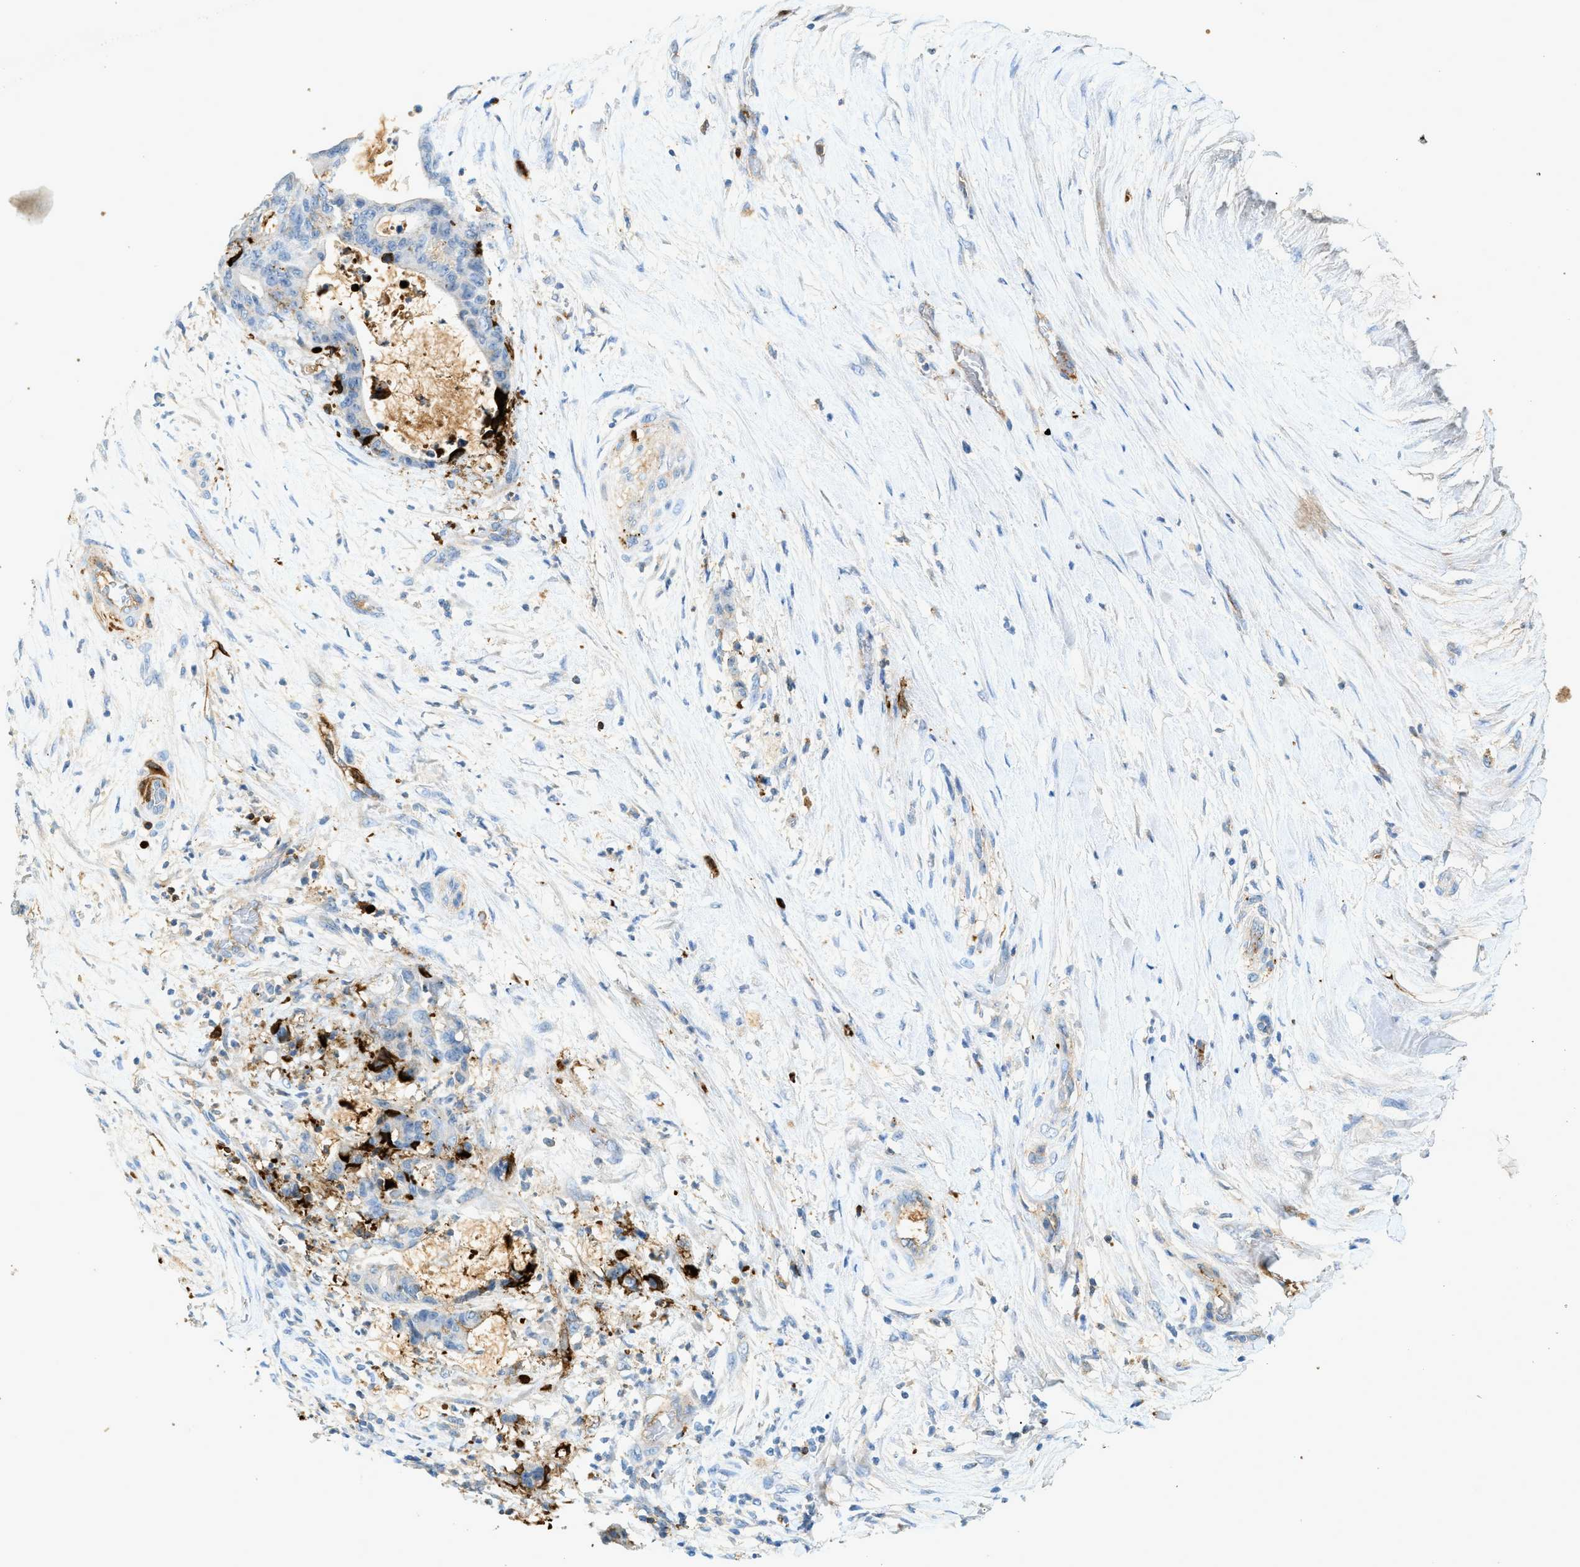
{"staining": {"intensity": "negative", "quantity": "none", "location": "none"}, "tissue": "liver cancer", "cell_type": "Tumor cells", "image_type": "cancer", "snomed": [{"axis": "morphology", "description": "Normal tissue, NOS"}, {"axis": "morphology", "description": "Cholangiocarcinoma"}, {"axis": "topography", "description": "Liver"}, {"axis": "topography", "description": "Peripheral nerve tissue"}], "caption": "A histopathology image of human cholangiocarcinoma (liver) is negative for staining in tumor cells.", "gene": "F2", "patient": {"sex": "female", "age": 73}}